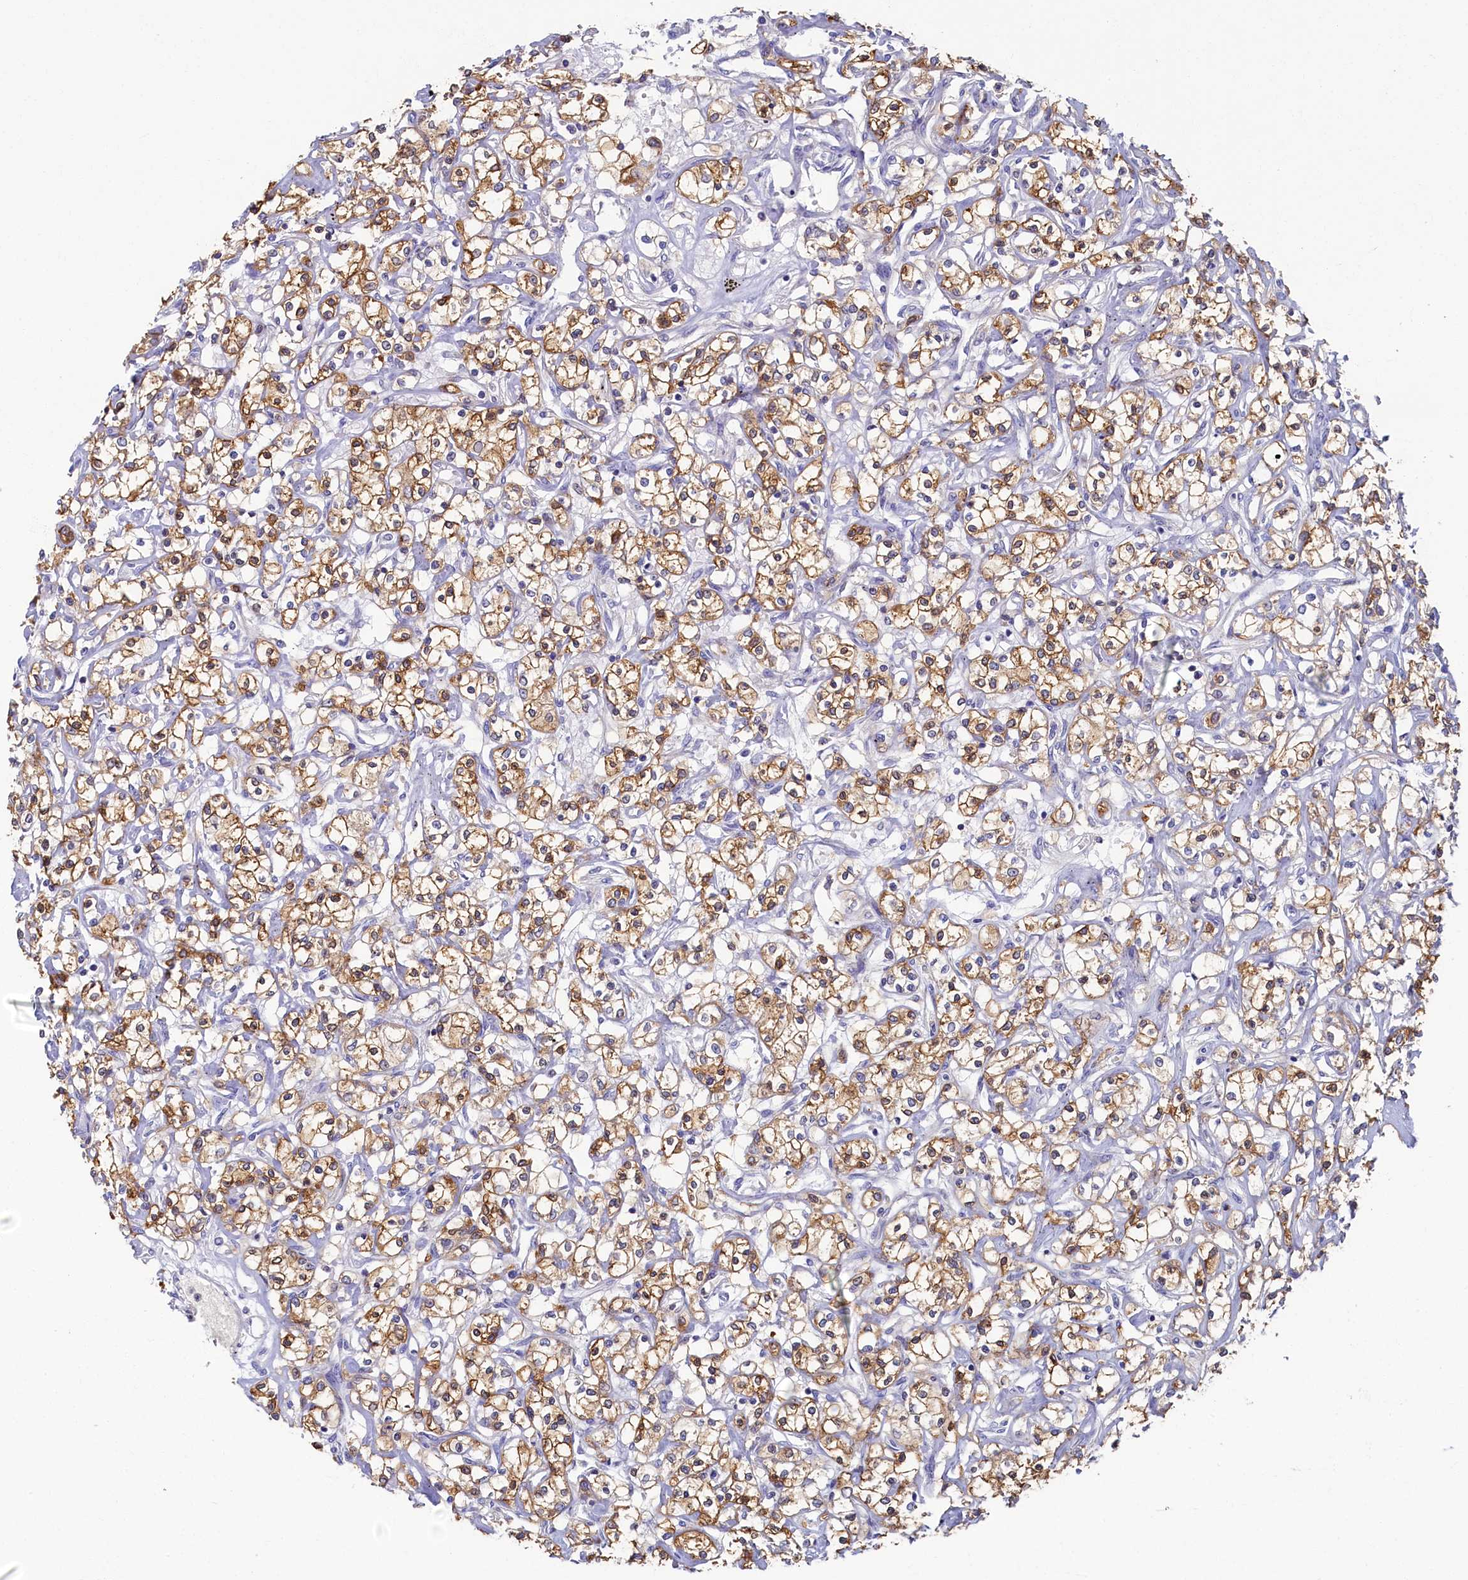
{"staining": {"intensity": "moderate", "quantity": "25%-75%", "location": "cytoplasmic/membranous"}, "tissue": "renal cancer", "cell_type": "Tumor cells", "image_type": "cancer", "snomed": [{"axis": "morphology", "description": "Adenocarcinoma, NOS"}, {"axis": "topography", "description": "Kidney"}], "caption": "Human renal cancer stained for a protein (brown) reveals moderate cytoplasmic/membranous positive staining in about 25%-75% of tumor cells.", "gene": "TIMM8B", "patient": {"sex": "female", "age": 59}}